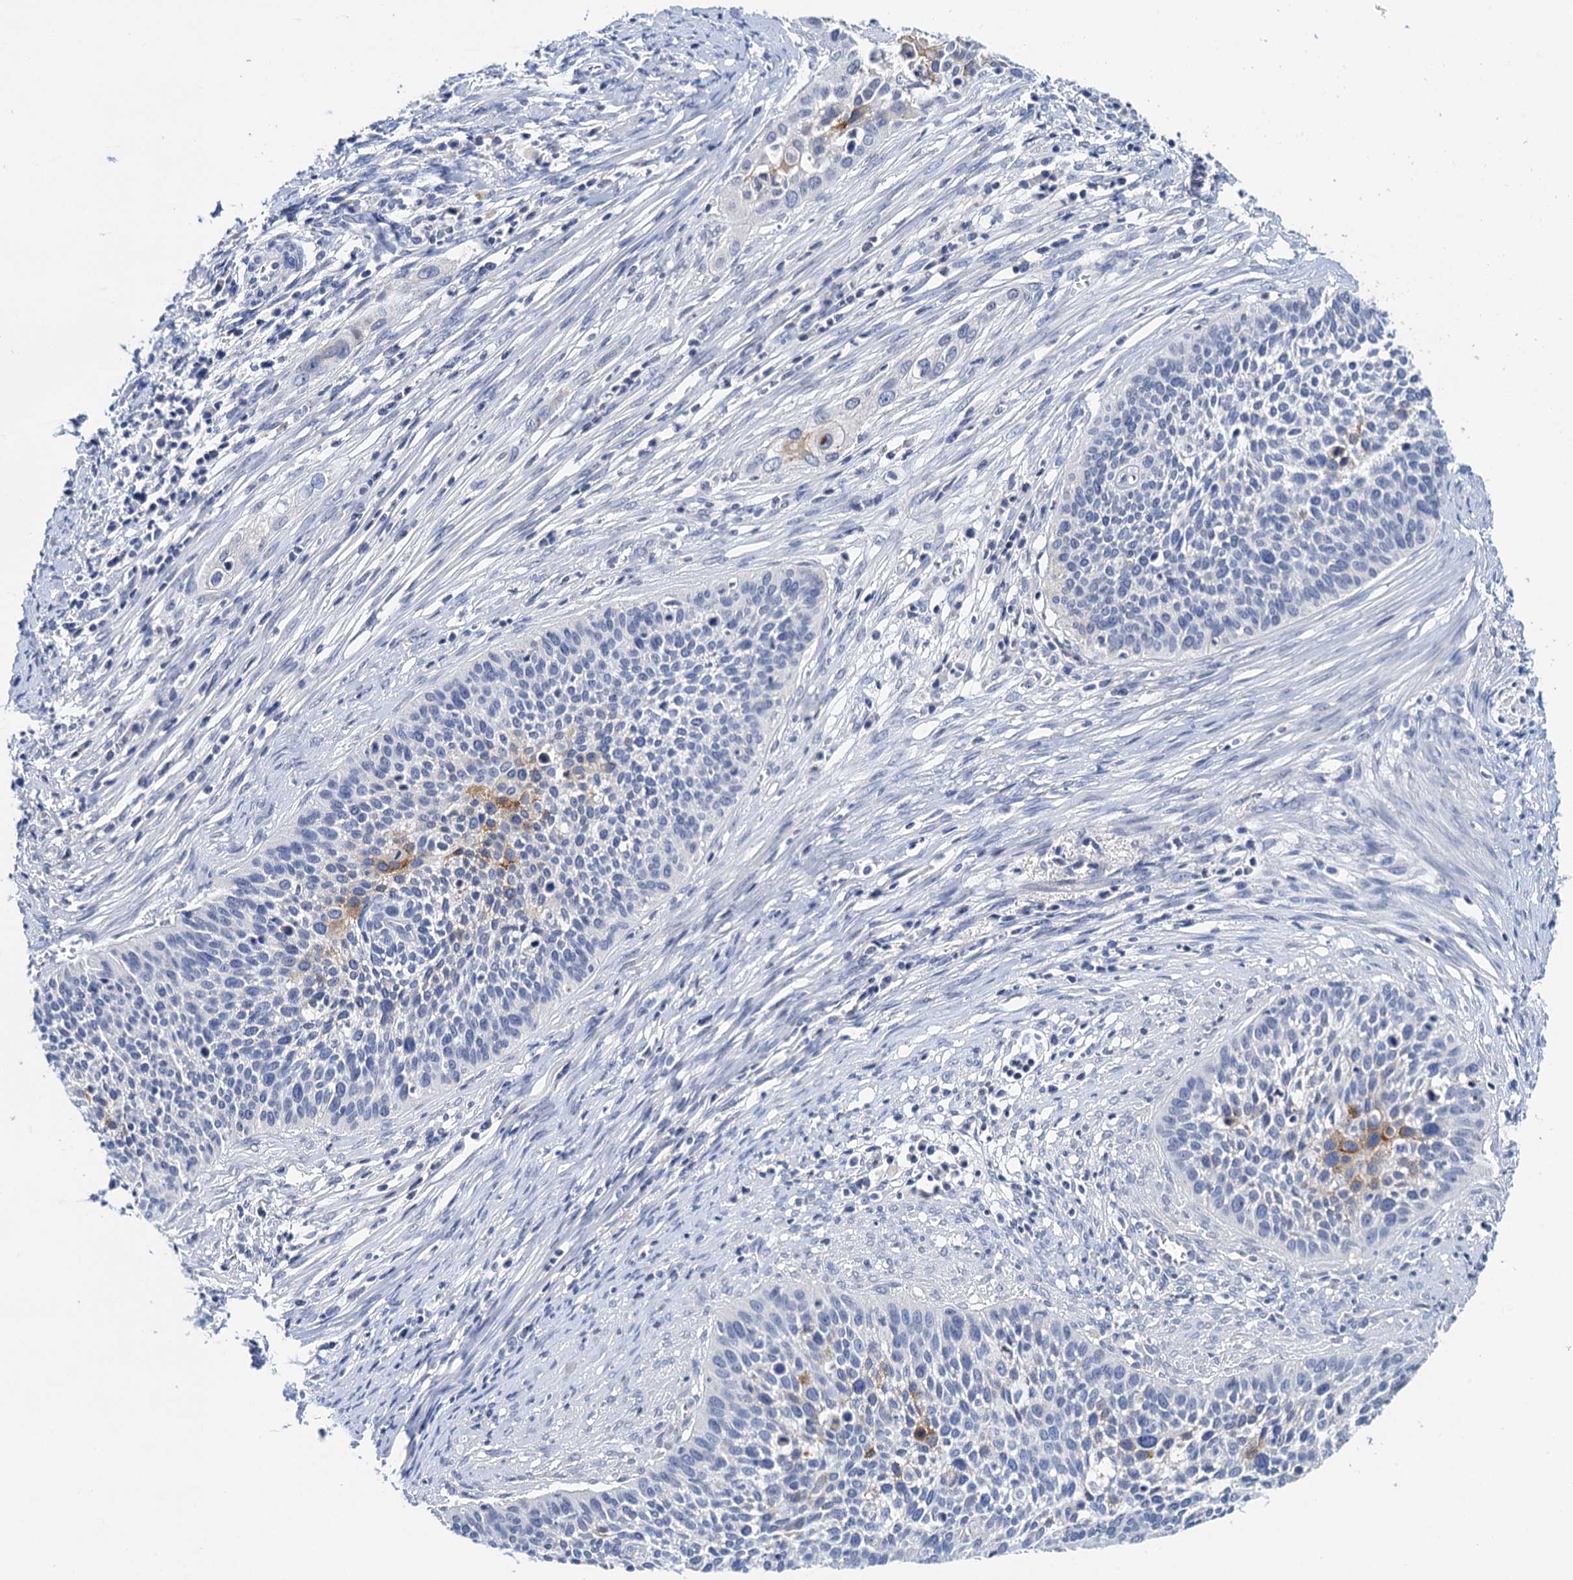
{"staining": {"intensity": "moderate", "quantity": "<25%", "location": "cytoplasmic/membranous"}, "tissue": "cervical cancer", "cell_type": "Tumor cells", "image_type": "cancer", "snomed": [{"axis": "morphology", "description": "Squamous cell carcinoma, NOS"}, {"axis": "topography", "description": "Cervix"}], "caption": "Cervical cancer (squamous cell carcinoma) tissue demonstrates moderate cytoplasmic/membranous expression in about <25% of tumor cells The protein is shown in brown color, while the nuclei are stained blue.", "gene": "LYPD3", "patient": {"sex": "female", "age": 34}}